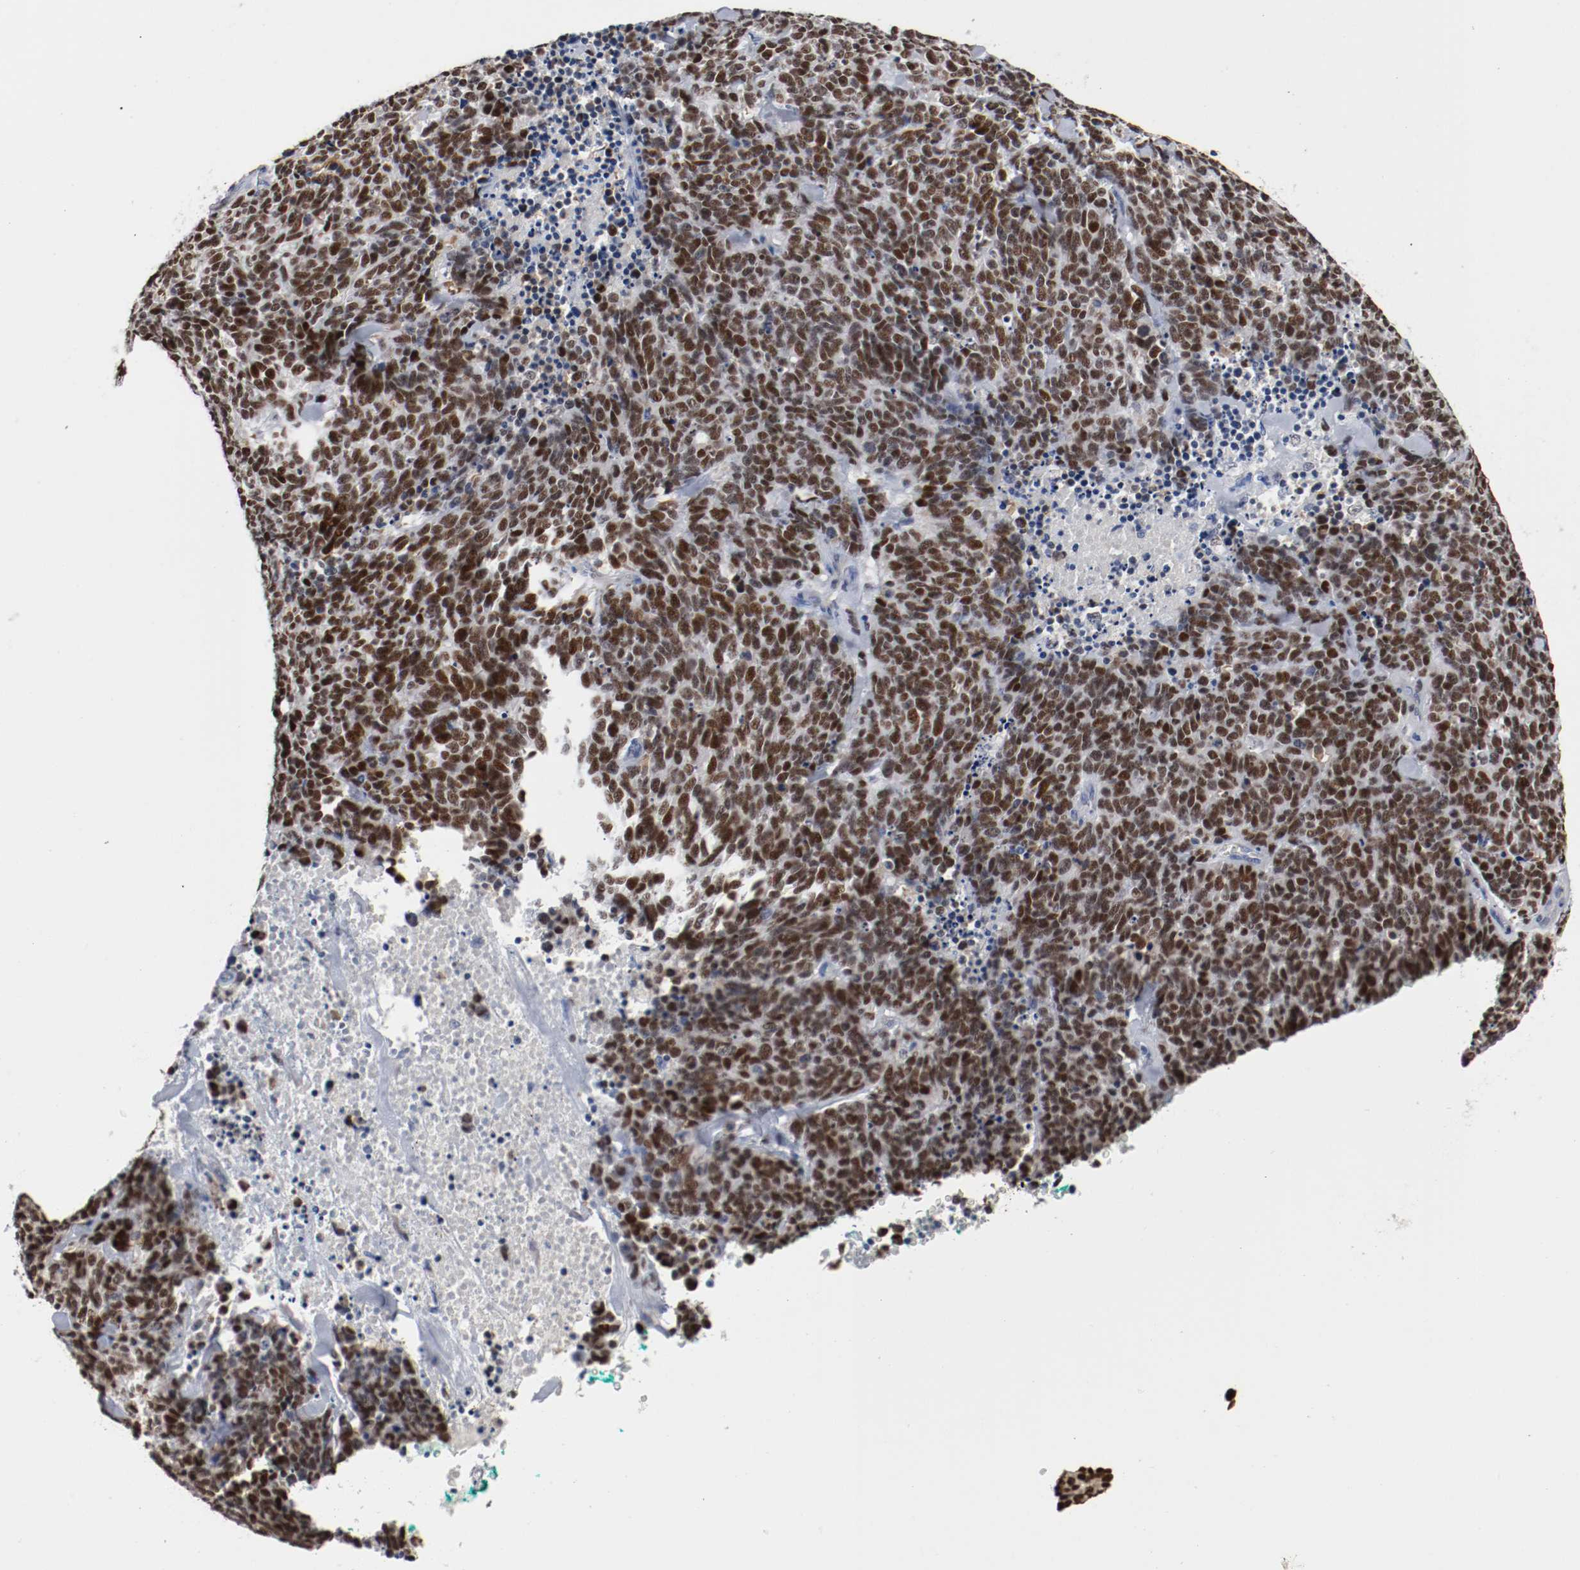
{"staining": {"intensity": "strong", "quantity": ">75%", "location": "nuclear"}, "tissue": "lung cancer", "cell_type": "Tumor cells", "image_type": "cancer", "snomed": [{"axis": "morphology", "description": "Neoplasm, malignant, NOS"}, {"axis": "topography", "description": "Lung"}], "caption": "IHC micrograph of human lung cancer (neoplasm (malignant)) stained for a protein (brown), which shows high levels of strong nuclear expression in approximately >75% of tumor cells.", "gene": "MCM6", "patient": {"sex": "female", "age": 58}}